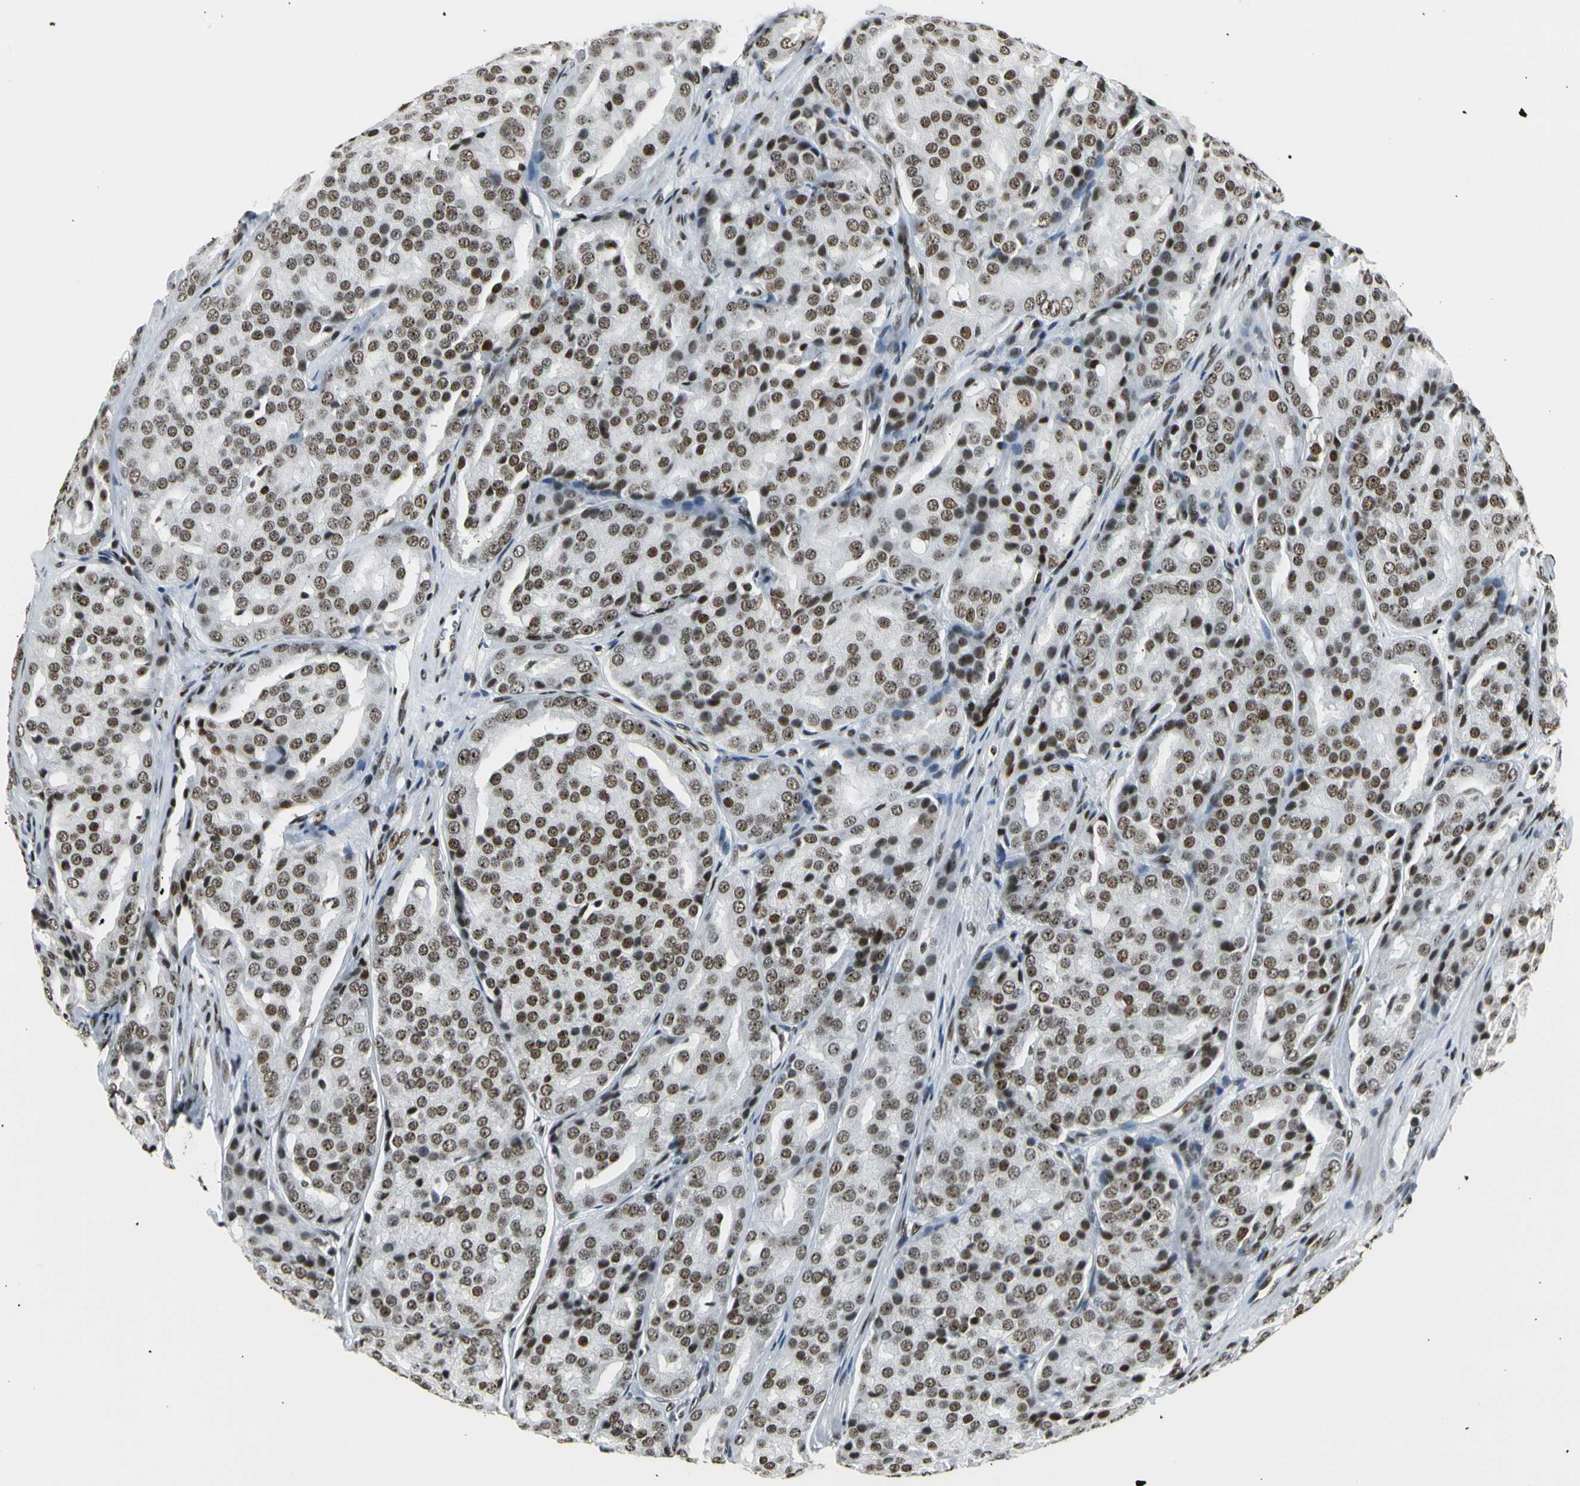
{"staining": {"intensity": "moderate", "quantity": ">75%", "location": "nuclear"}, "tissue": "prostate cancer", "cell_type": "Tumor cells", "image_type": "cancer", "snomed": [{"axis": "morphology", "description": "Adenocarcinoma, High grade"}, {"axis": "topography", "description": "Prostate"}], "caption": "A high-resolution micrograph shows immunohistochemistry staining of prostate adenocarcinoma (high-grade), which shows moderate nuclear expression in approximately >75% of tumor cells.", "gene": "UBTF", "patient": {"sex": "male", "age": 64}}